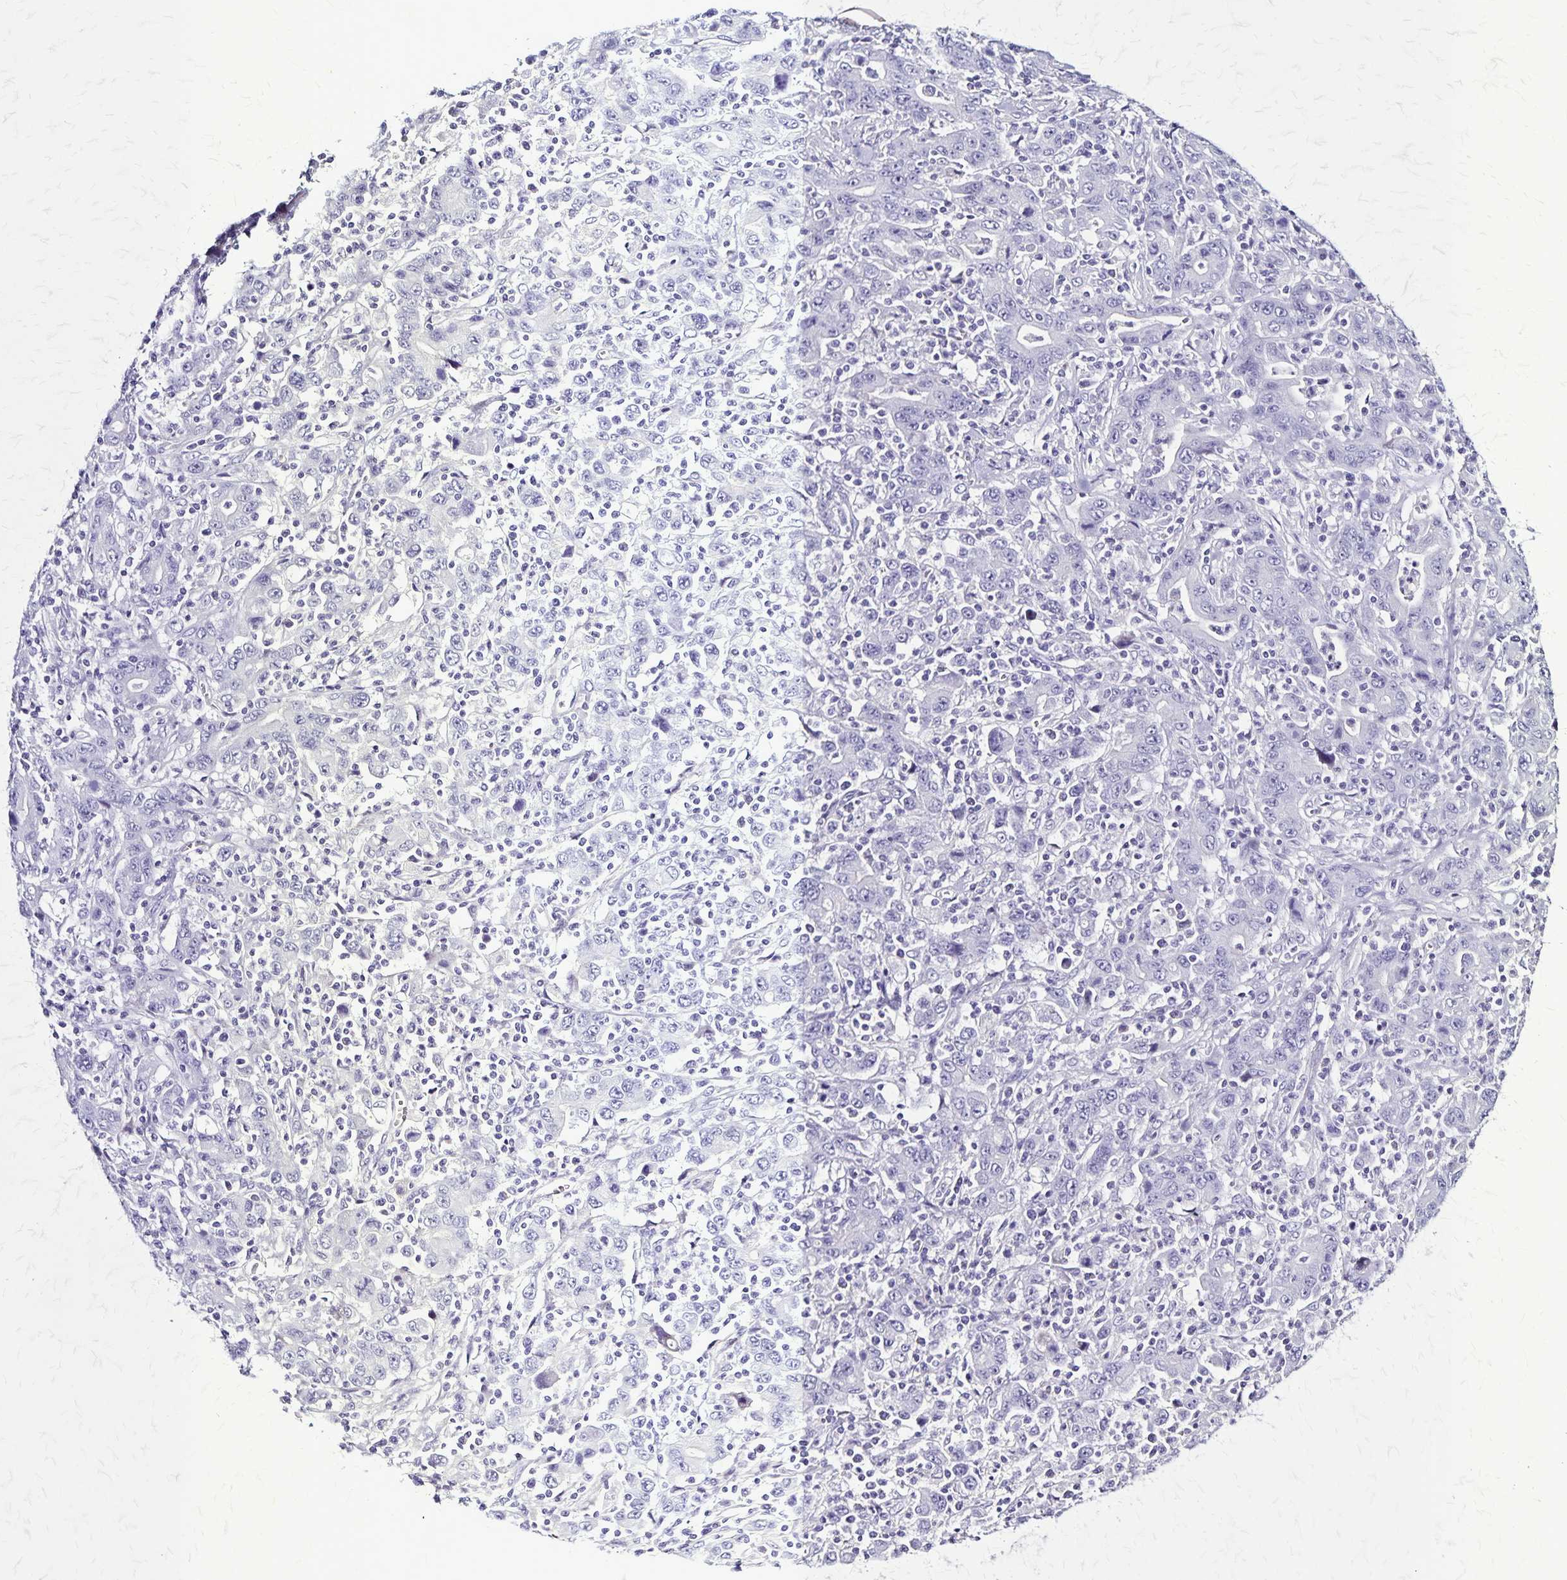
{"staining": {"intensity": "negative", "quantity": "none", "location": "none"}, "tissue": "stomach cancer", "cell_type": "Tumor cells", "image_type": "cancer", "snomed": [{"axis": "morphology", "description": "Adenocarcinoma, NOS"}, {"axis": "topography", "description": "Stomach, upper"}], "caption": "Immunohistochemical staining of stomach adenocarcinoma shows no significant positivity in tumor cells. (DAB (3,3'-diaminobenzidine) IHC, high magnification).", "gene": "PLXNA4", "patient": {"sex": "male", "age": 69}}